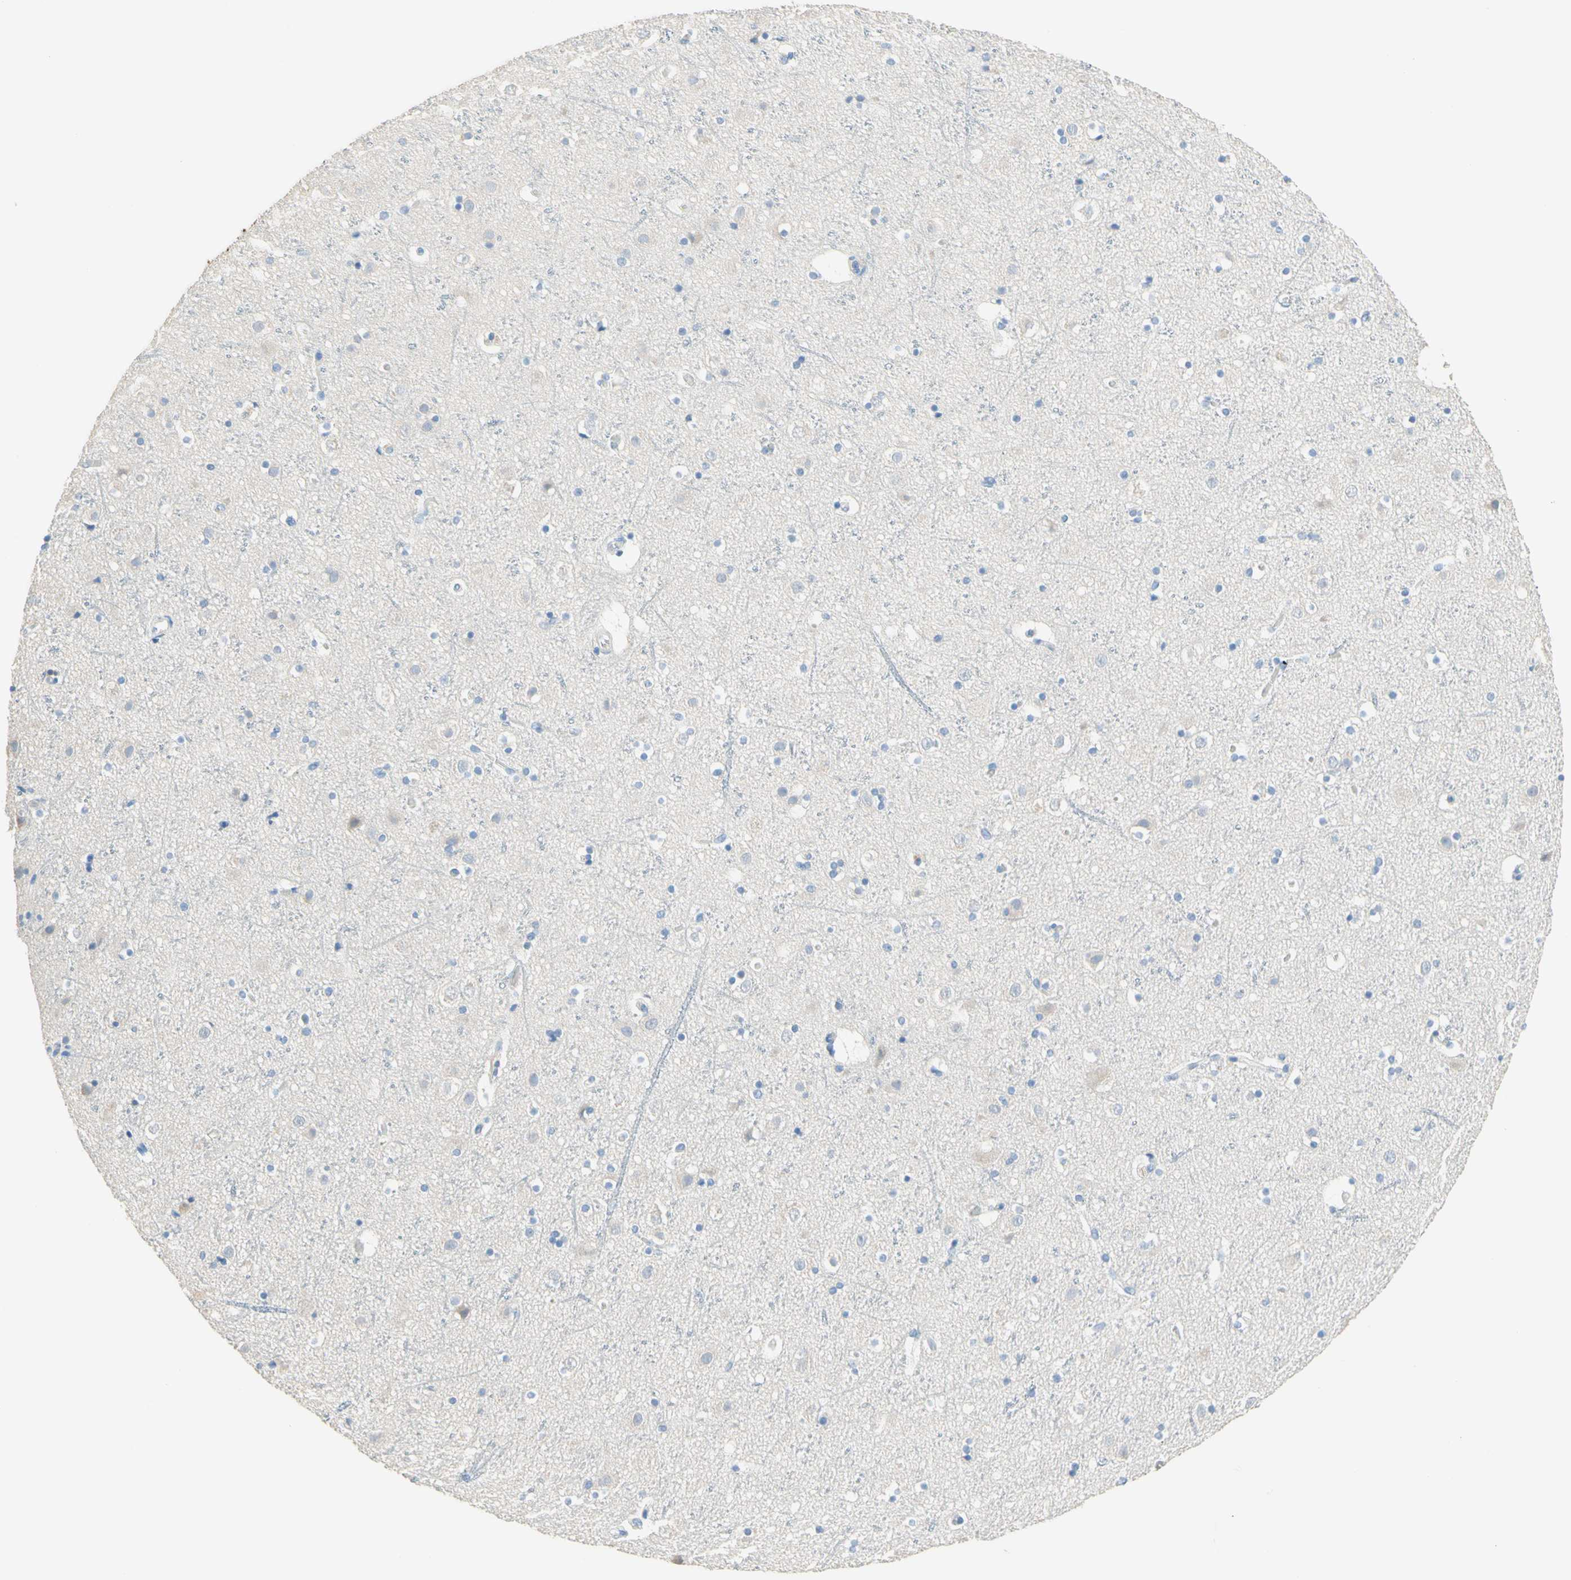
{"staining": {"intensity": "negative", "quantity": "none", "location": "none"}, "tissue": "cerebral cortex", "cell_type": "Endothelial cells", "image_type": "normal", "snomed": [{"axis": "morphology", "description": "Normal tissue, NOS"}, {"axis": "topography", "description": "Cerebral cortex"}], "caption": "Immunohistochemistry (IHC) image of benign cerebral cortex: human cerebral cortex stained with DAB shows no significant protein staining in endothelial cells.", "gene": "NECTIN4", "patient": {"sex": "male", "age": 45}}